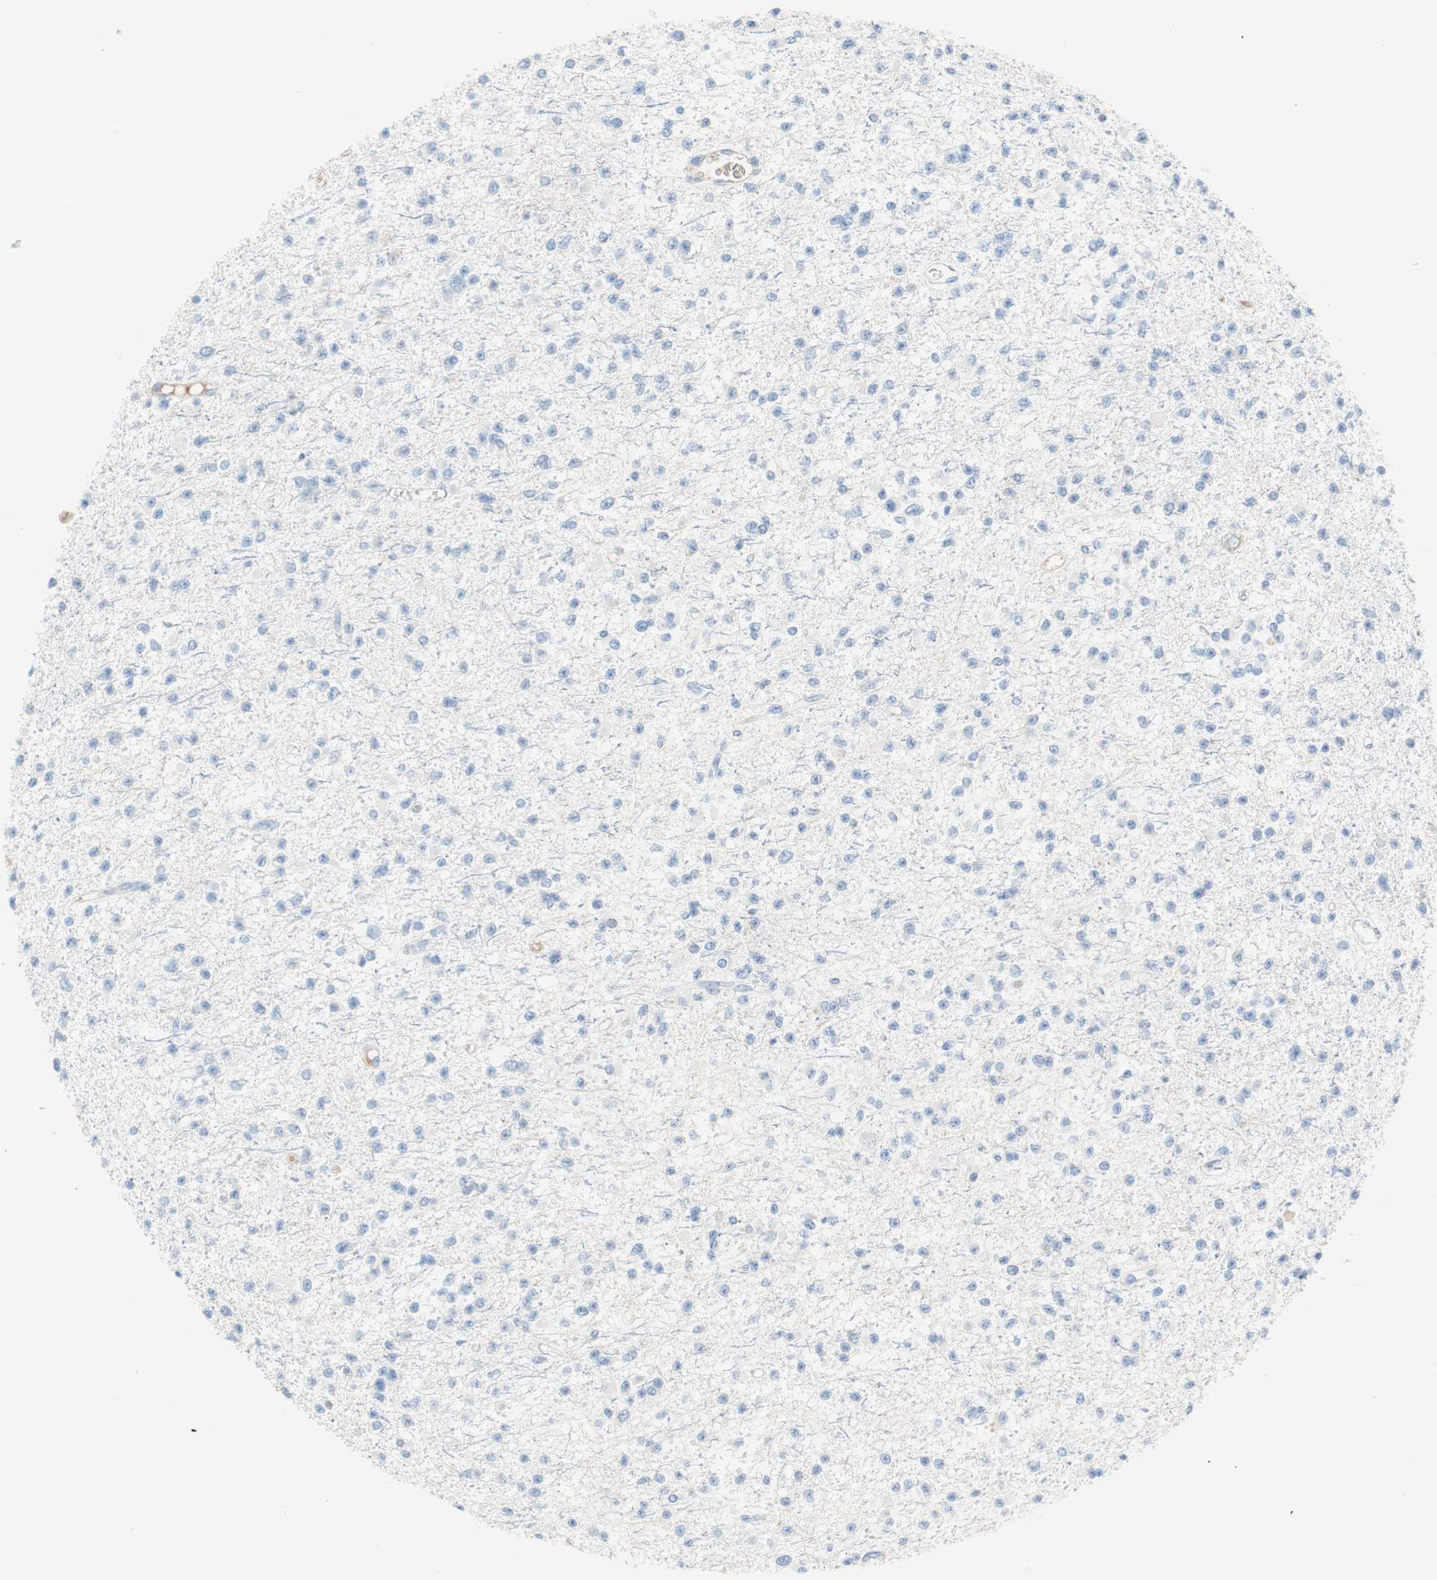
{"staining": {"intensity": "negative", "quantity": "none", "location": "none"}, "tissue": "glioma", "cell_type": "Tumor cells", "image_type": "cancer", "snomed": [{"axis": "morphology", "description": "Glioma, malignant, Low grade"}, {"axis": "topography", "description": "Brain"}], "caption": "A photomicrograph of glioma stained for a protein displays no brown staining in tumor cells.", "gene": "RBP4", "patient": {"sex": "female", "age": 22}}